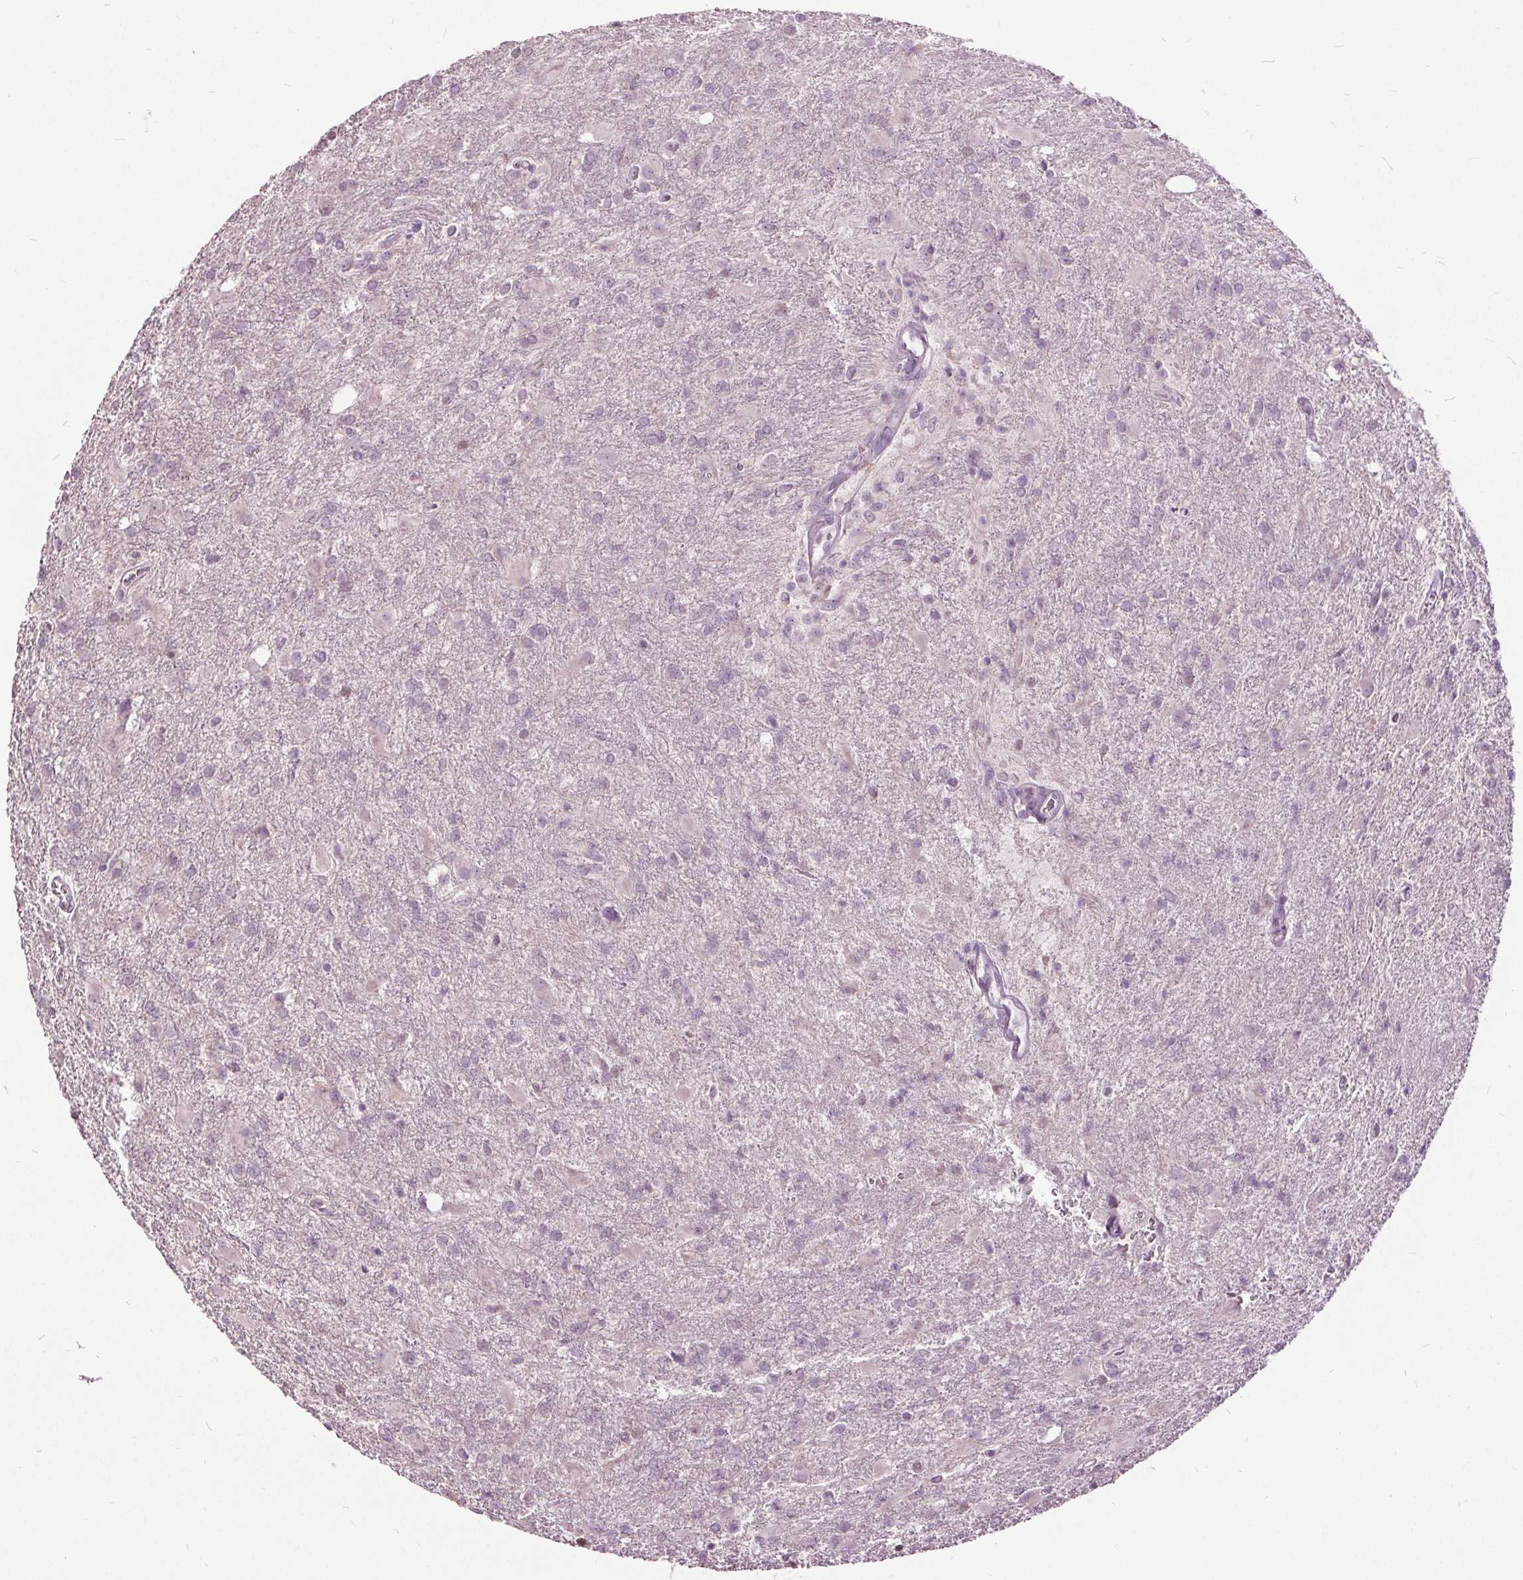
{"staining": {"intensity": "negative", "quantity": "none", "location": "none"}, "tissue": "glioma", "cell_type": "Tumor cells", "image_type": "cancer", "snomed": [{"axis": "morphology", "description": "Glioma, malignant, High grade"}, {"axis": "topography", "description": "Brain"}], "caption": "A photomicrograph of human high-grade glioma (malignant) is negative for staining in tumor cells.", "gene": "CXCL16", "patient": {"sex": "male", "age": 68}}